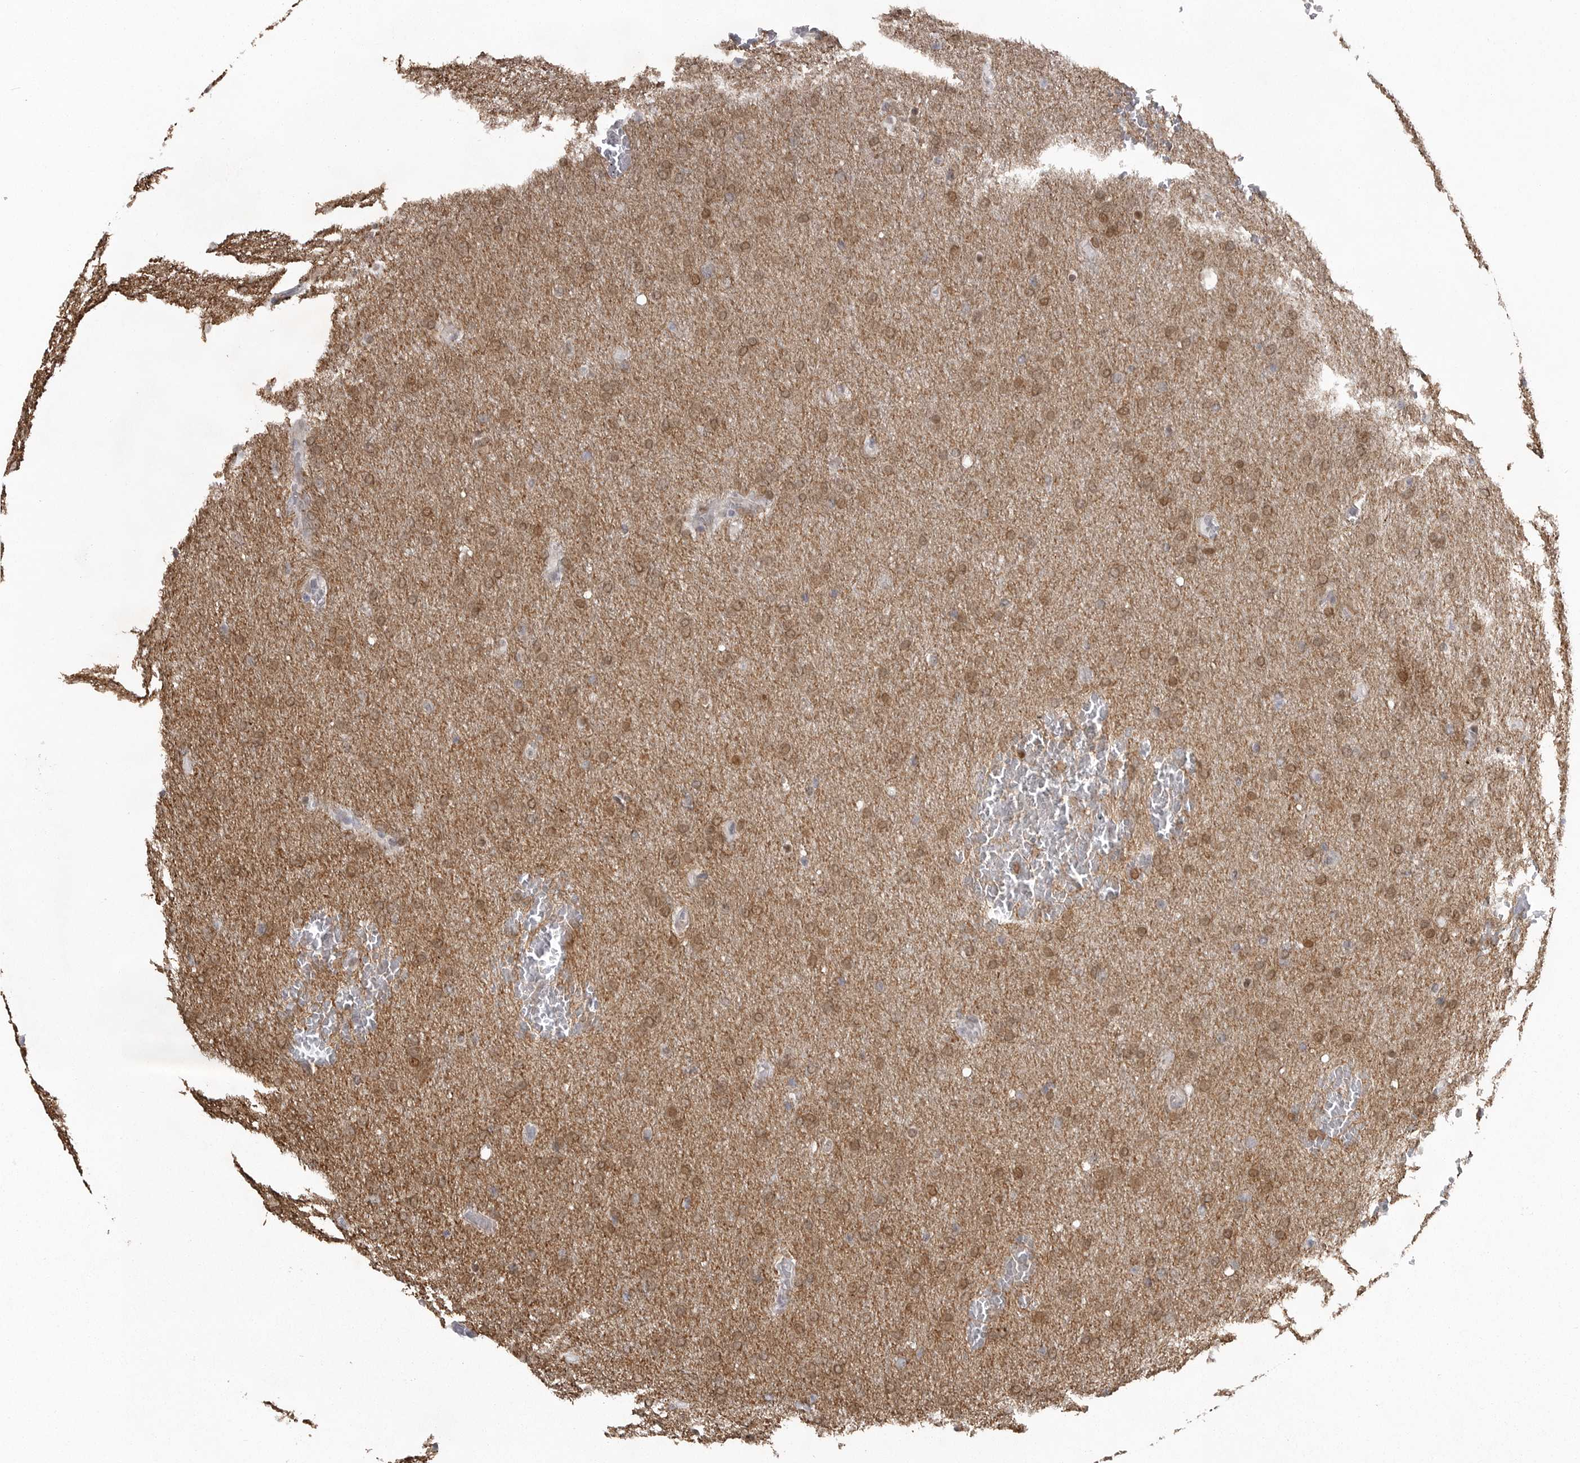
{"staining": {"intensity": "moderate", "quantity": ">75%", "location": "nuclear"}, "tissue": "glioma", "cell_type": "Tumor cells", "image_type": "cancer", "snomed": [{"axis": "morphology", "description": "Glioma, malignant, Low grade"}, {"axis": "topography", "description": "Brain"}], "caption": "A high-resolution image shows immunohistochemistry (IHC) staining of malignant glioma (low-grade), which reveals moderate nuclear staining in approximately >75% of tumor cells.", "gene": "HMGN3", "patient": {"sex": "female", "age": 37}}